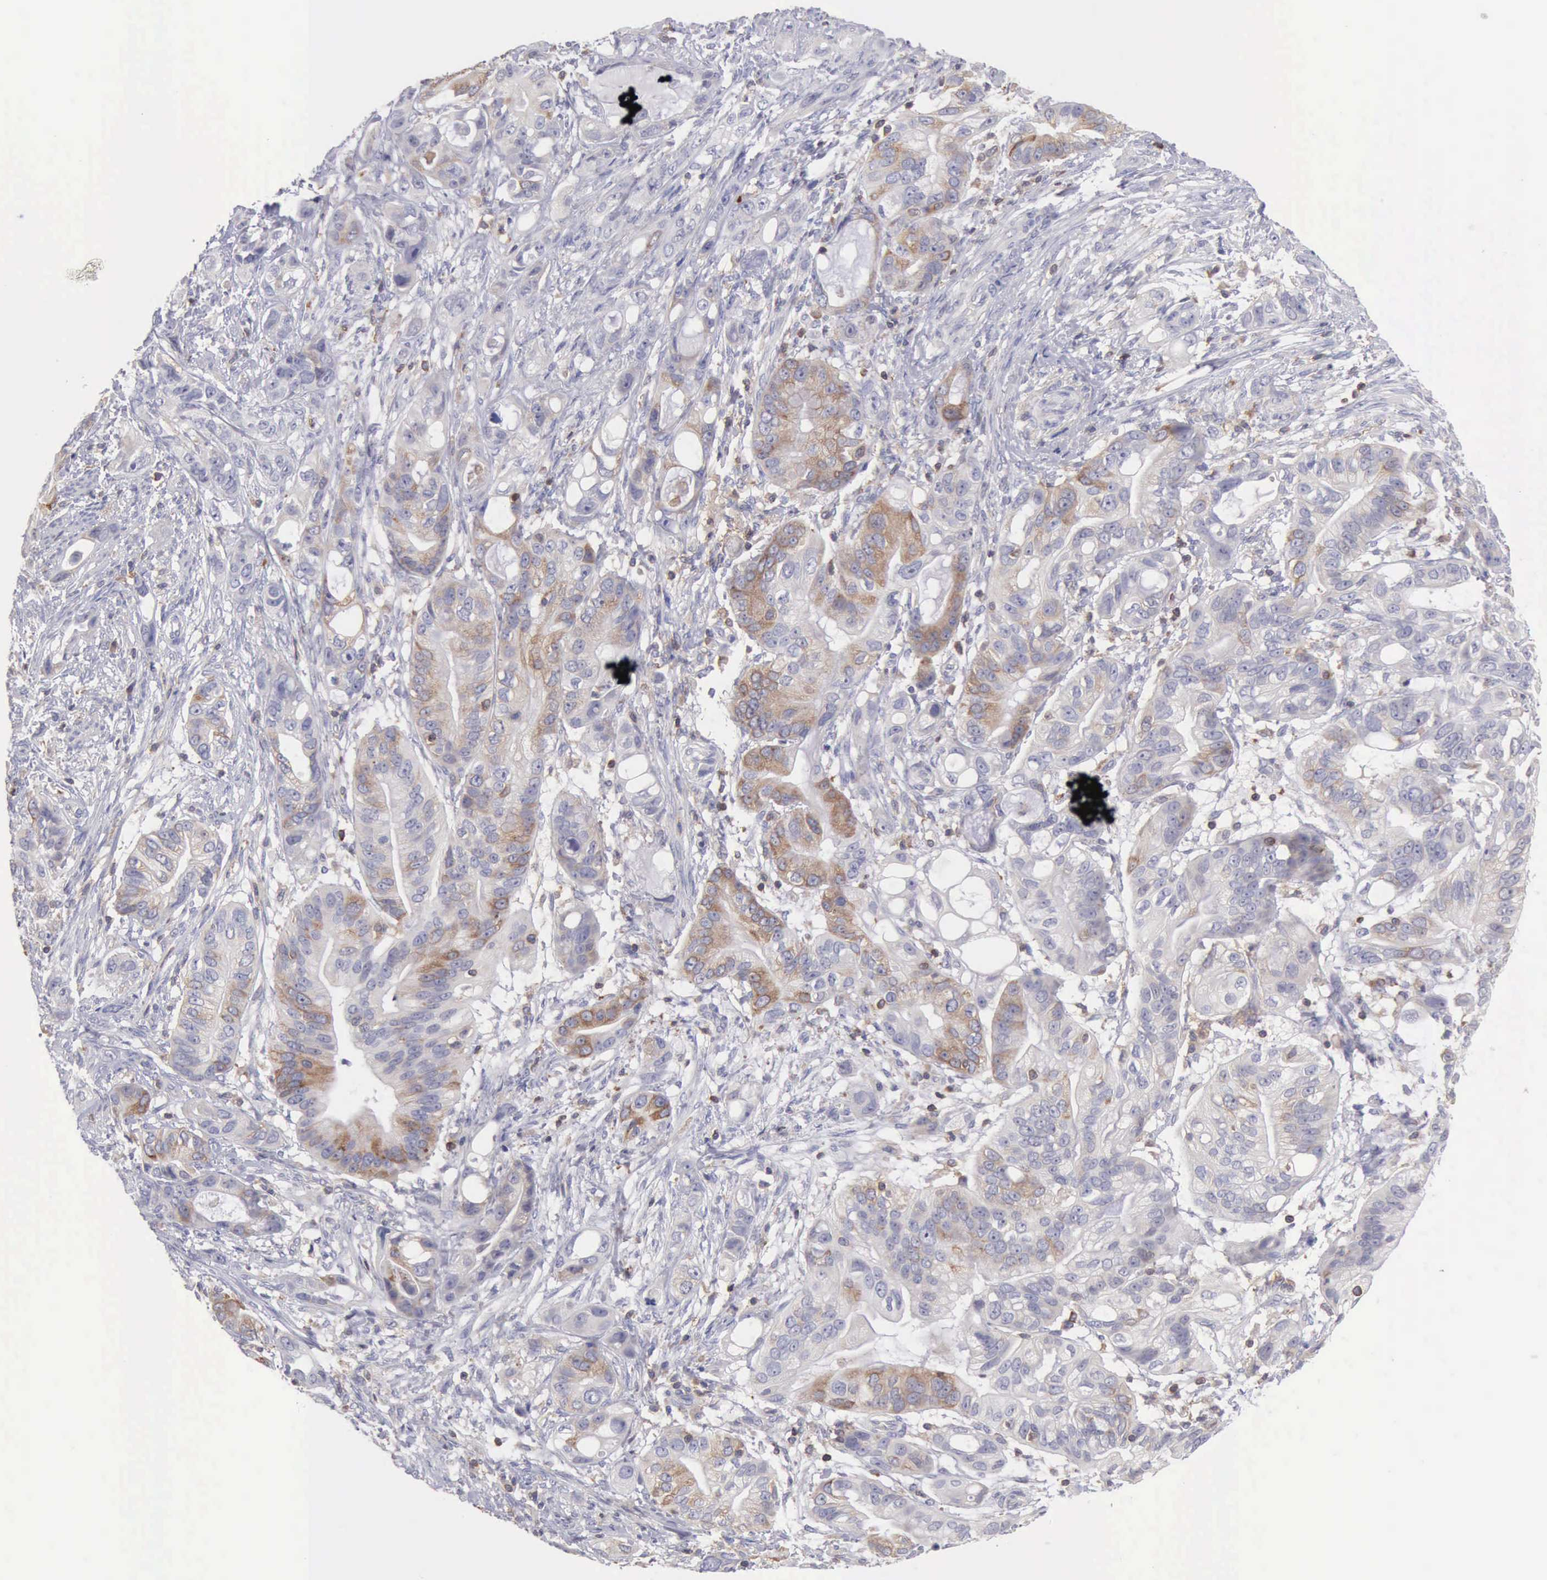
{"staining": {"intensity": "weak", "quantity": "<25%", "location": "cytoplasmic/membranous"}, "tissue": "stomach cancer", "cell_type": "Tumor cells", "image_type": "cancer", "snomed": [{"axis": "morphology", "description": "Adenocarcinoma, NOS"}, {"axis": "topography", "description": "Stomach, upper"}], "caption": "High magnification brightfield microscopy of stomach cancer (adenocarcinoma) stained with DAB (brown) and counterstained with hematoxylin (blue): tumor cells show no significant staining.", "gene": "SASH3", "patient": {"sex": "male", "age": 47}}